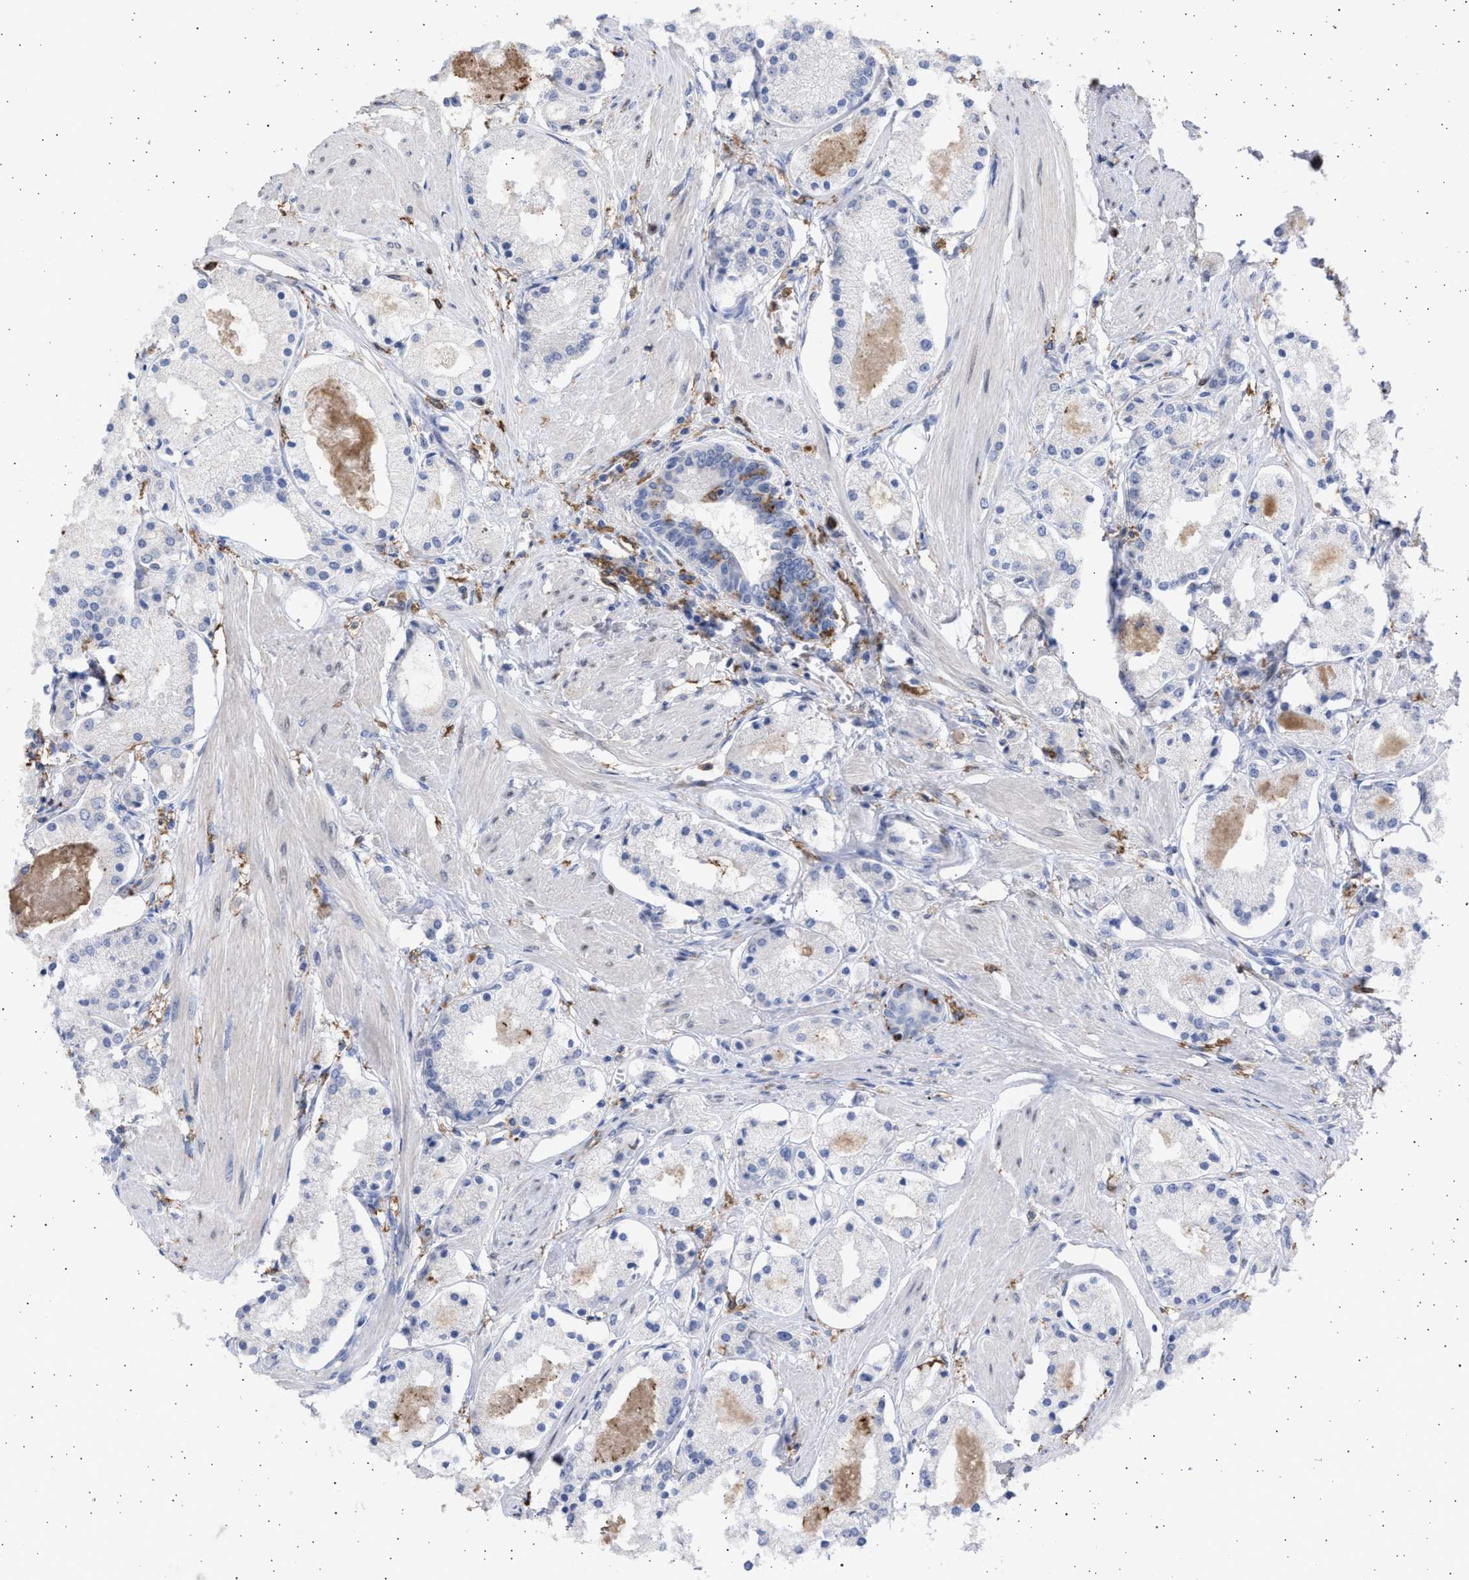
{"staining": {"intensity": "negative", "quantity": "none", "location": "none"}, "tissue": "prostate cancer", "cell_type": "Tumor cells", "image_type": "cancer", "snomed": [{"axis": "morphology", "description": "Adenocarcinoma, High grade"}, {"axis": "topography", "description": "Prostate"}], "caption": "Immunohistochemistry image of neoplastic tissue: prostate adenocarcinoma (high-grade) stained with DAB displays no significant protein staining in tumor cells.", "gene": "FCER1A", "patient": {"sex": "male", "age": 66}}